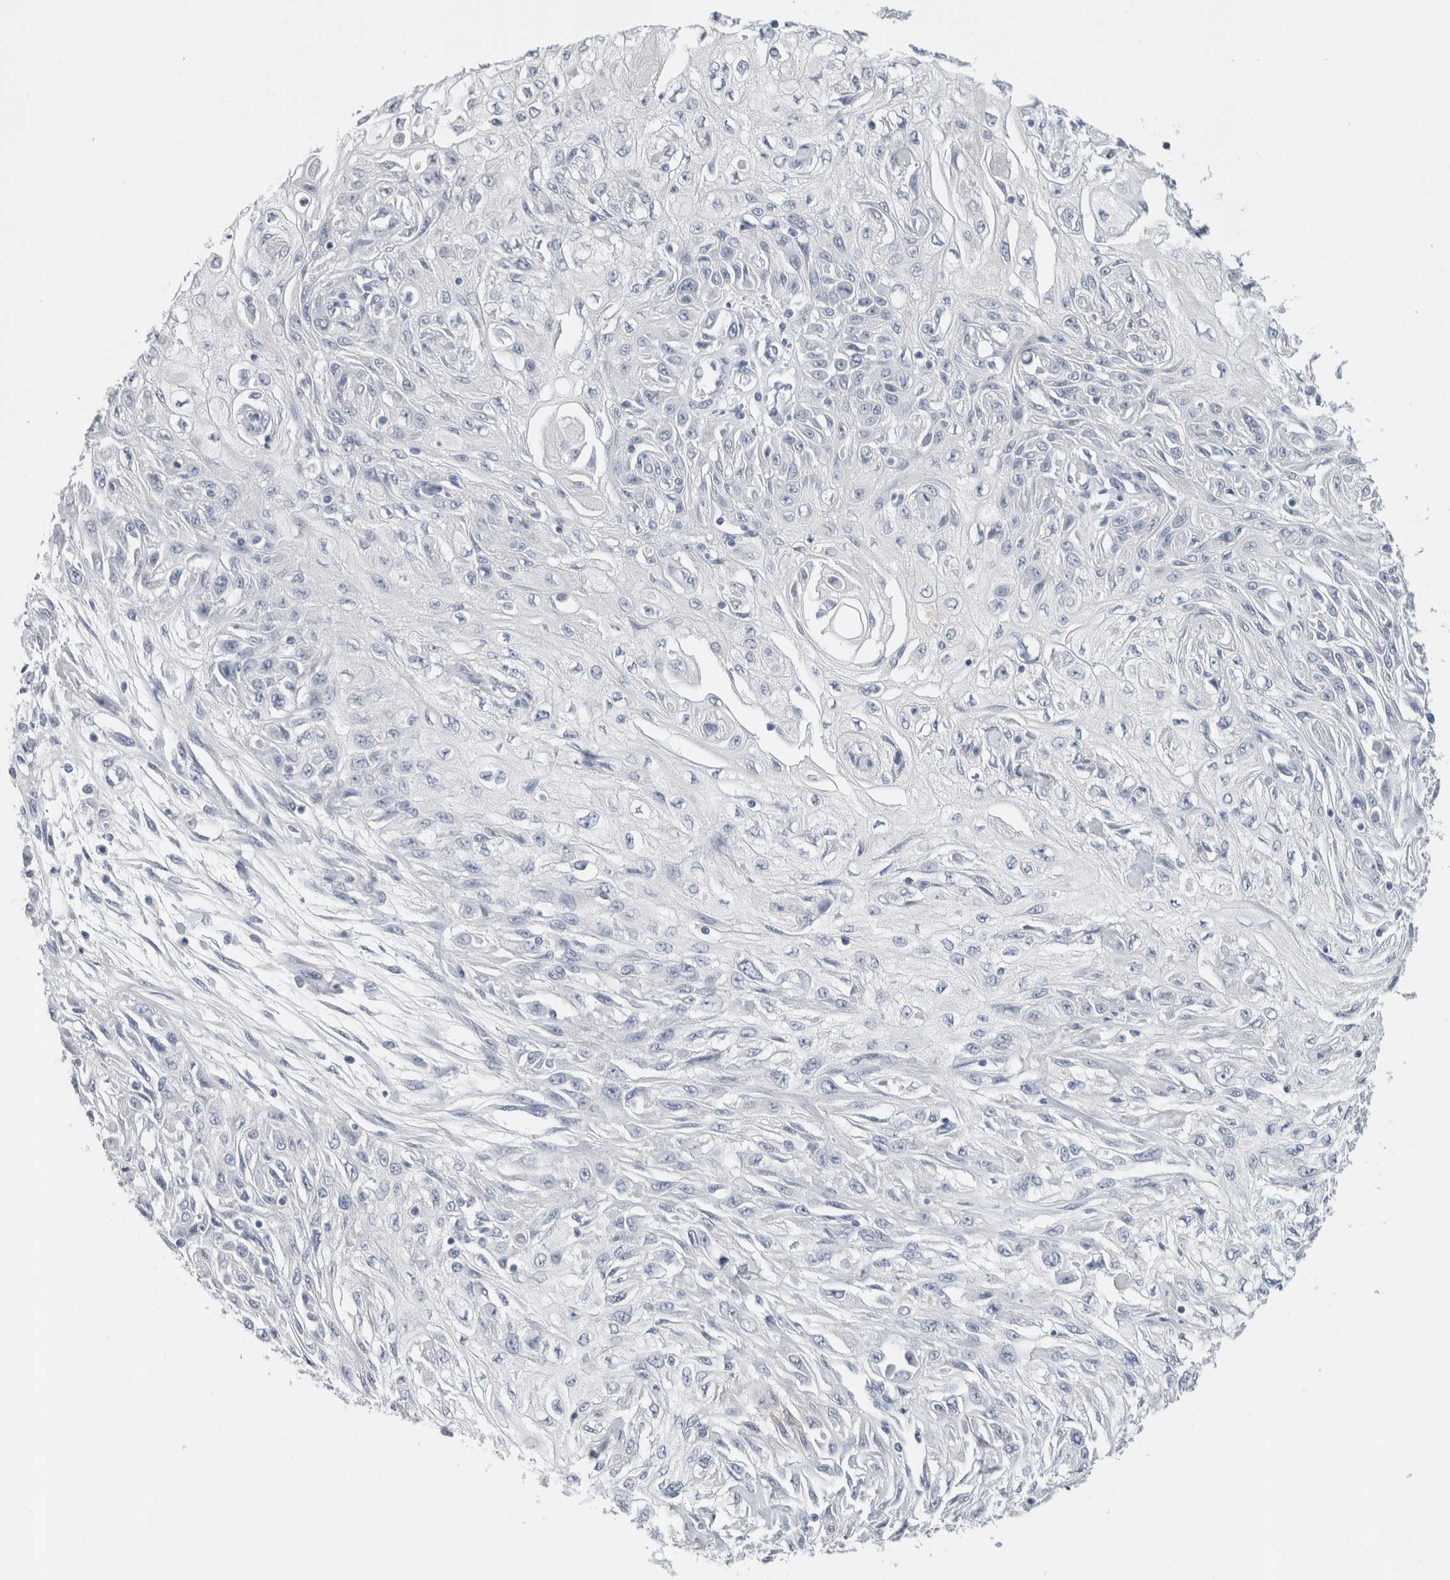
{"staining": {"intensity": "negative", "quantity": "none", "location": "none"}, "tissue": "skin cancer", "cell_type": "Tumor cells", "image_type": "cancer", "snomed": [{"axis": "morphology", "description": "Squamous cell carcinoma, NOS"}, {"axis": "morphology", "description": "Squamous cell carcinoma, metastatic, NOS"}, {"axis": "topography", "description": "Skin"}, {"axis": "topography", "description": "Lymph node"}], "caption": "Skin cancer (squamous cell carcinoma) was stained to show a protein in brown. There is no significant expression in tumor cells.", "gene": "BCAN", "patient": {"sex": "male", "age": 75}}